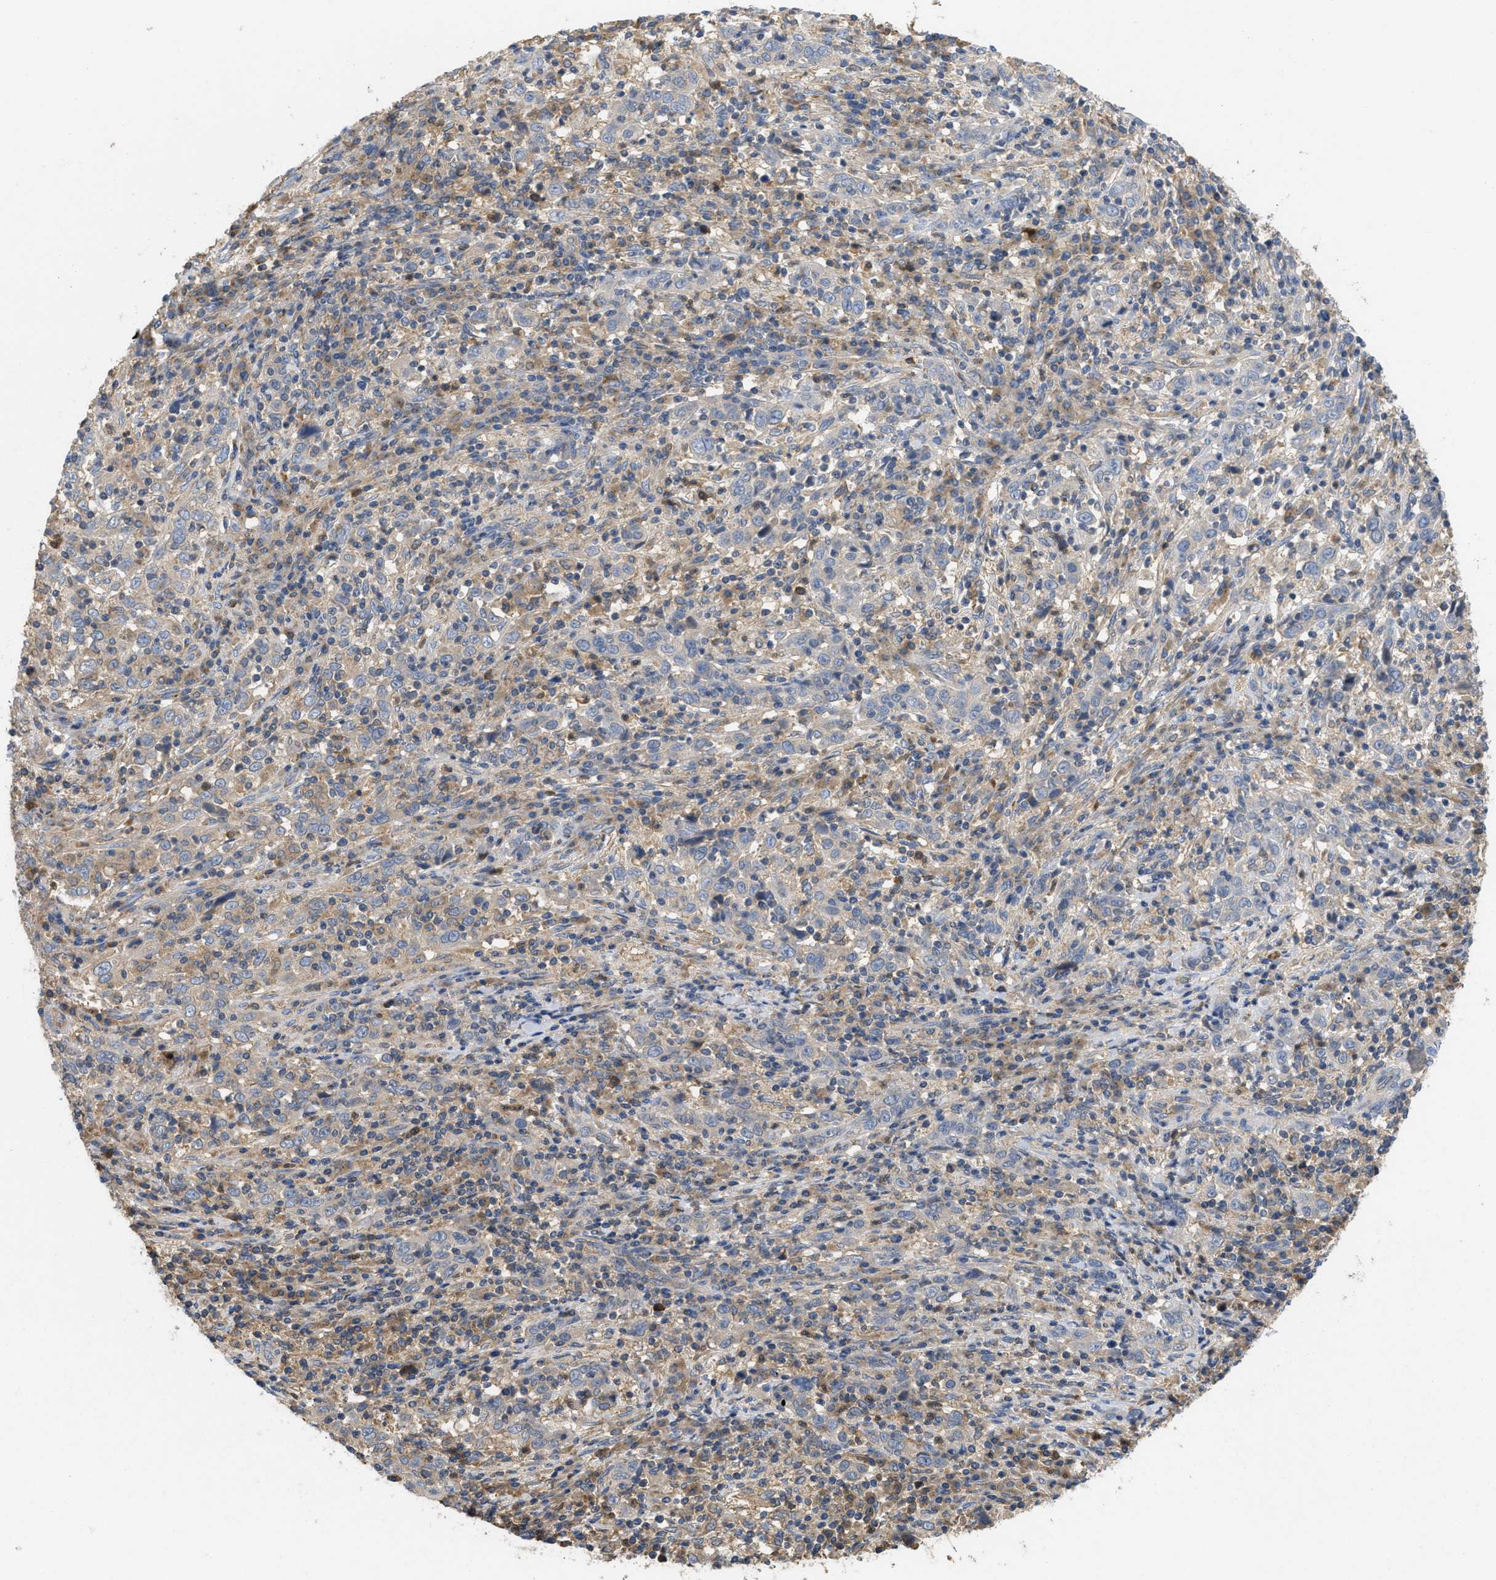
{"staining": {"intensity": "negative", "quantity": "none", "location": "none"}, "tissue": "cervical cancer", "cell_type": "Tumor cells", "image_type": "cancer", "snomed": [{"axis": "morphology", "description": "Squamous cell carcinoma, NOS"}, {"axis": "topography", "description": "Cervix"}], "caption": "This histopathology image is of cervical cancer stained with immunohistochemistry to label a protein in brown with the nuclei are counter-stained blue. There is no positivity in tumor cells.", "gene": "RNF216", "patient": {"sex": "female", "age": 46}}